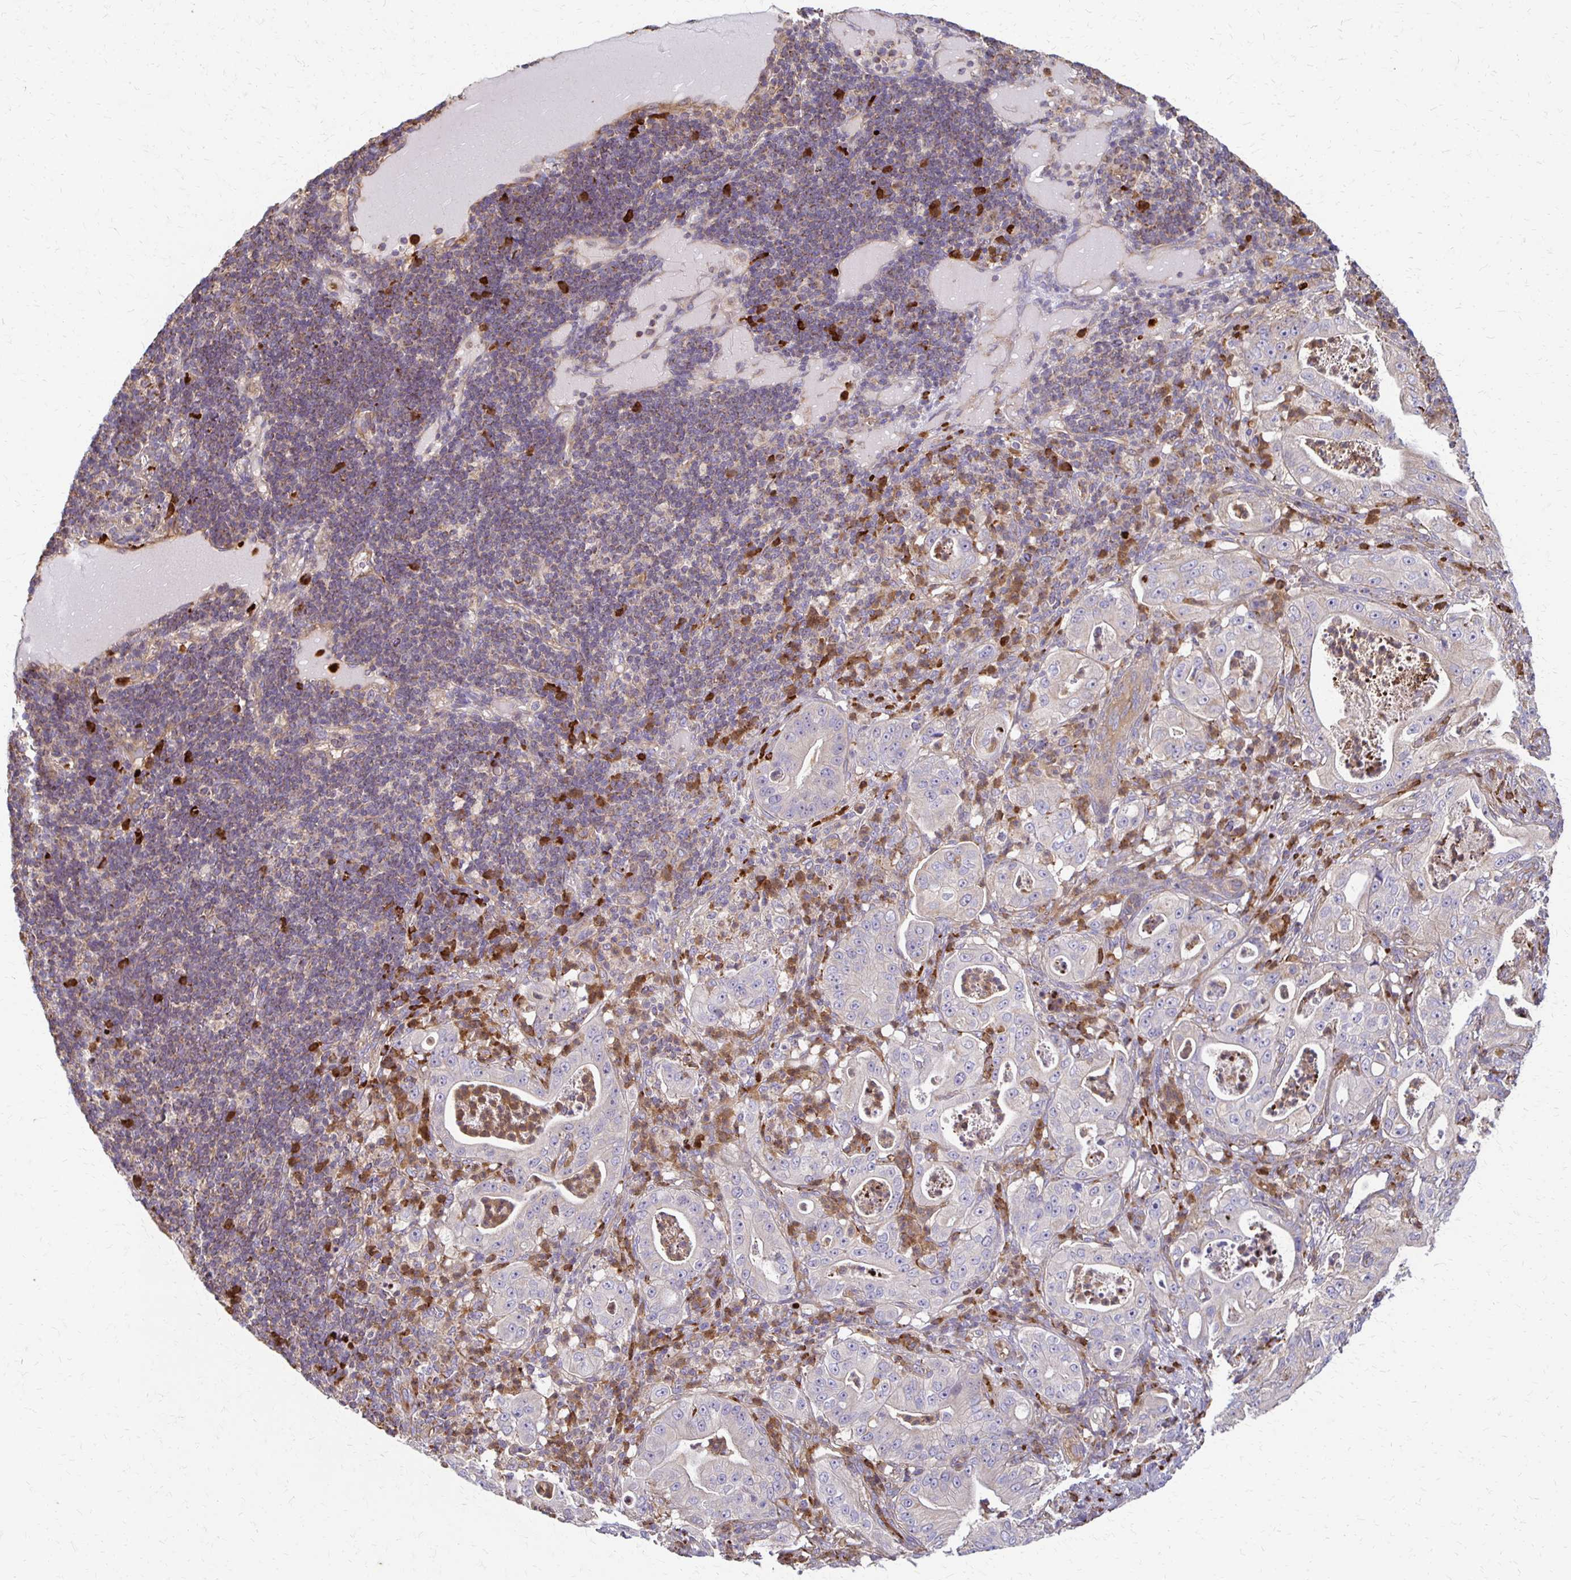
{"staining": {"intensity": "negative", "quantity": "none", "location": "none"}, "tissue": "pancreatic cancer", "cell_type": "Tumor cells", "image_type": "cancer", "snomed": [{"axis": "morphology", "description": "Adenocarcinoma, NOS"}, {"axis": "topography", "description": "Pancreas"}], "caption": "Immunohistochemistry (IHC) of pancreatic cancer (adenocarcinoma) reveals no staining in tumor cells.", "gene": "EIF4EBP2", "patient": {"sex": "male", "age": 71}}